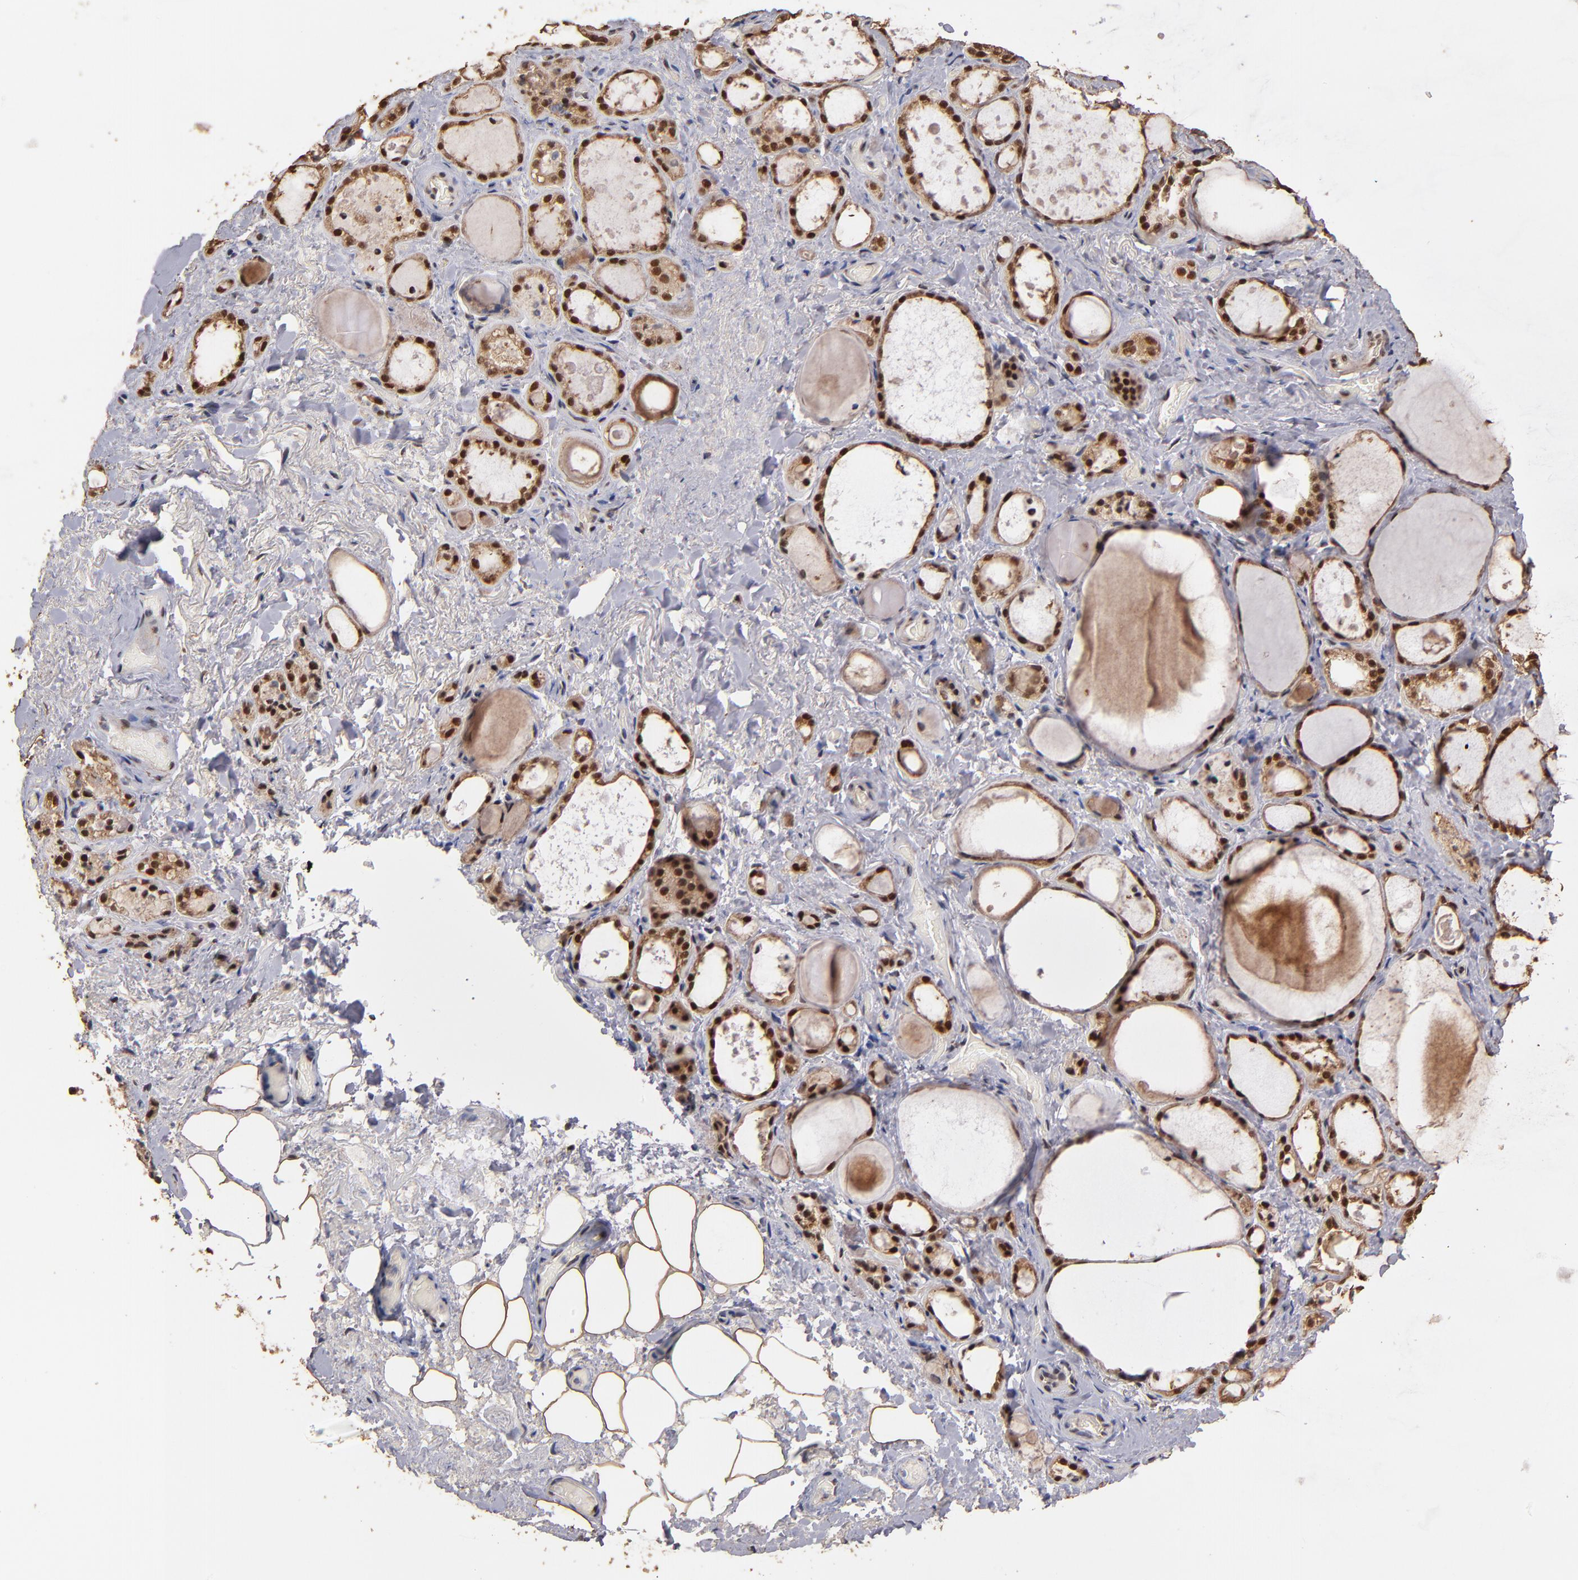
{"staining": {"intensity": "moderate", "quantity": ">75%", "location": "cytoplasmic/membranous,nuclear"}, "tissue": "thyroid gland", "cell_type": "Glandular cells", "image_type": "normal", "snomed": [{"axis": "morphology", "description": "Normal tissue, NOS"}, {"axis": "topography", "description": "Thyroid gland"}], "caption": "Protein expression analysis of normal human thyroid gland reveals moderate cytoplasmic/membranous,nuclear staining in about >75% of glandular cells.", "gene": "EAPP", "patient": {"sex": "female", "age": 75}}